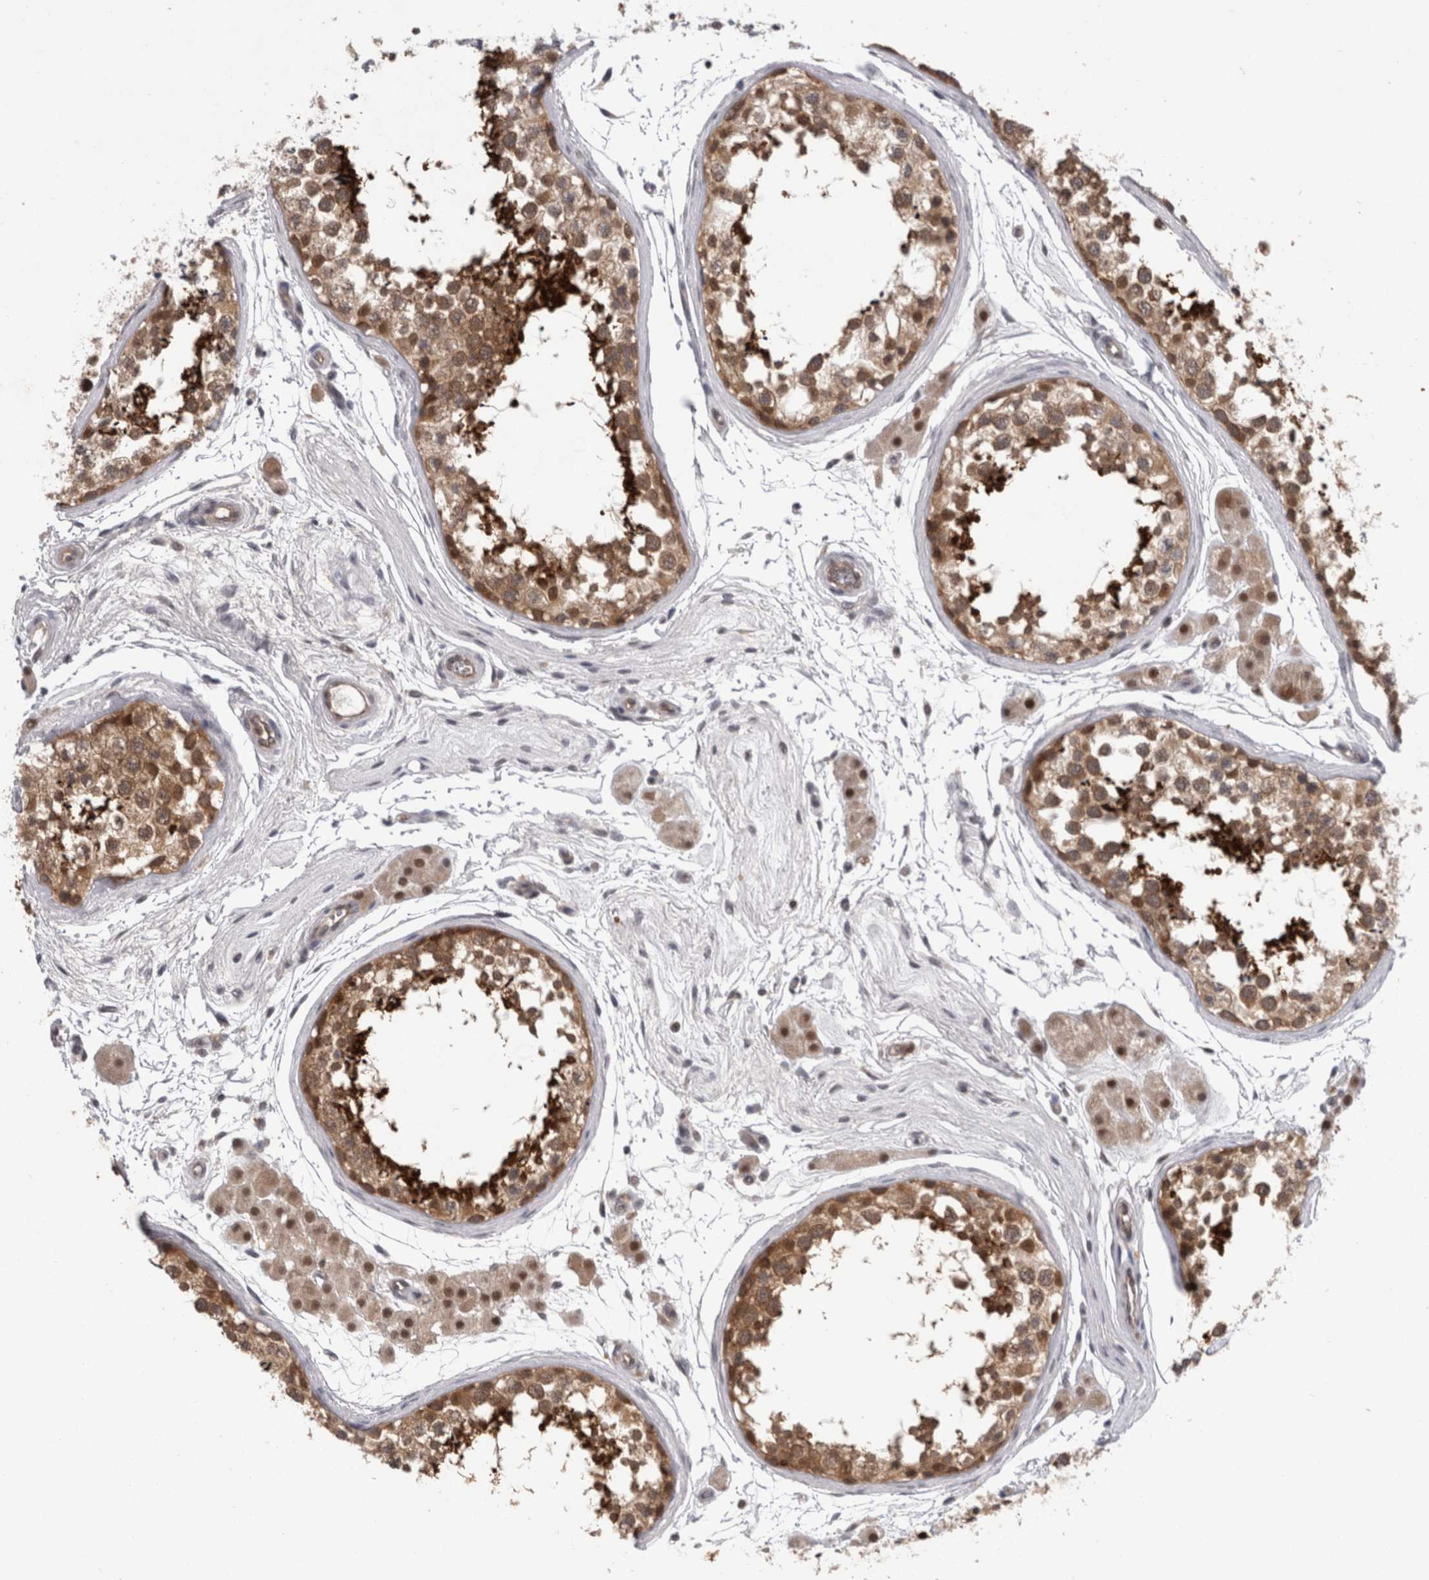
{"staining": {"intensity": "moderate", "quantity": ">75%", "location": "cytoplasmic/membranous,nuclear"}, "tissue": "testis", "cell_type": "Cells in seminiferous ducts", "image_type": "normal", "snomed": [{"axis": "morphology", "description": "Normal tissue, NOS"}, {"axis": "topography", "description": "Testis"}], "caption": "High-magnification brightfield microscopy of unremarkable testis stained with DAB (3,3'-diaminobenzidine) (brown) and counterstained with hematoxylin (blue). cells in seminiferous ducts exhibit moderate cytoplasmic/membranous,nuclear positivity is identified in about>75% of cells.", "gene": "PSMB2", "patient": {"sex": "male", "age": 56}}